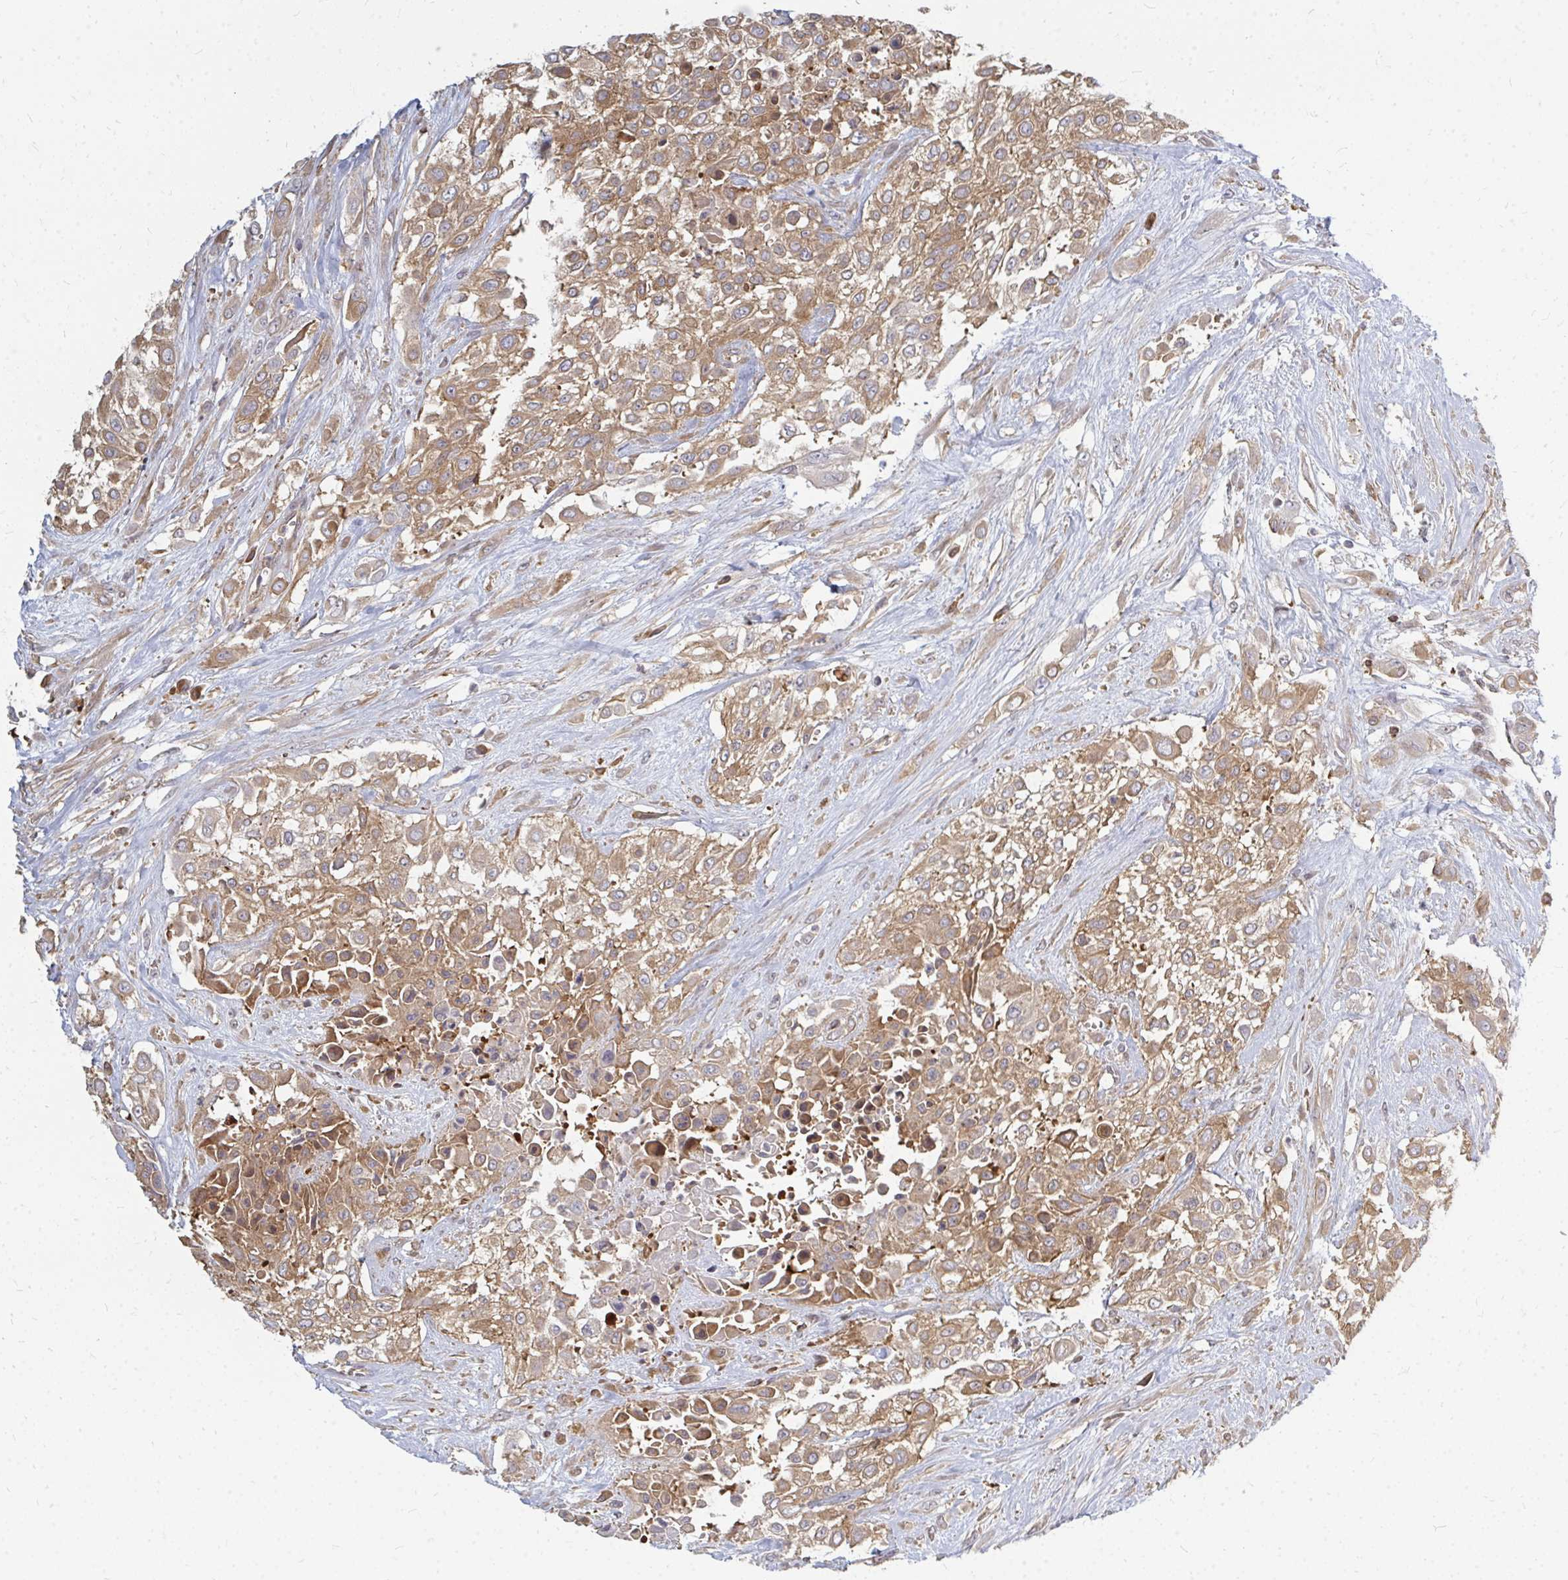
{"staining": {"intensity": "moderate", "quantity": ">75%", "location": "cytoplasmic/membranous"}, "tissue": "urothelial cancer", "cell_type": "Tumor cells", "image_type": "cancer", "snomed": [{"axis": "morphology", "description": "Urothelial carcinoma, High grade"}, {"axis": "topography", "description": "Urinary bladder"}], "caption": "Protein analysis of urothelial cancer tissue reveals moderate cytoplasmic/membranous expression in about >75% of tumor cells. Immunohistochemistry stains the protein in brown and the nuclei are stained blue.", "gene": "ZNF285", "patient": {"sex": "male", "age": 57}}